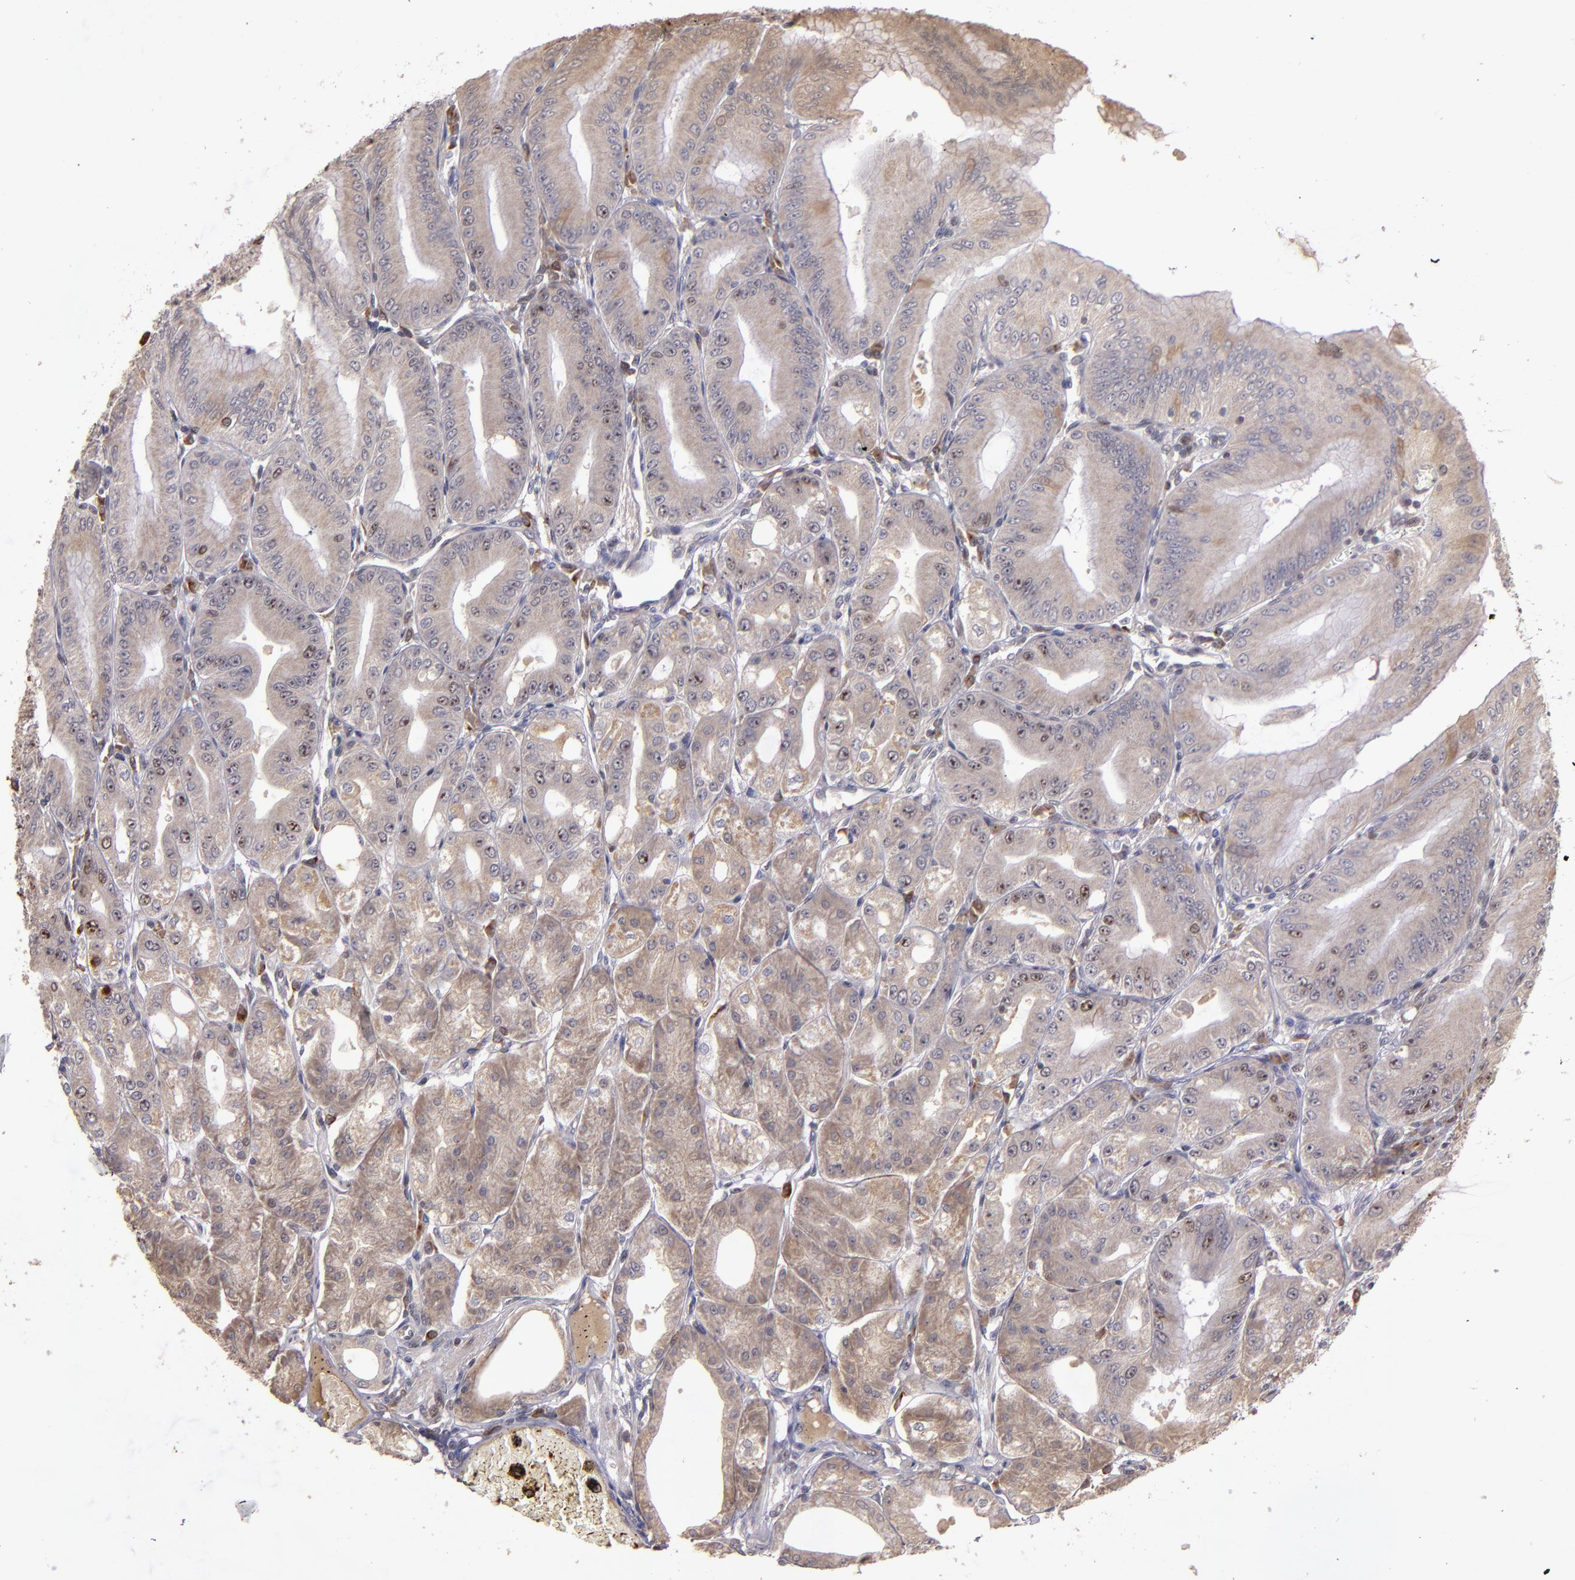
{"staining": {"intensity": "moderate", "quantity": "25%-75%", "location": "cytoplasmic/membranous,nuclear"}, "tissue": "stomach", "cell_type": "Glandular cells", "image_type": "normal", "snomed": [{"axis": "morphology", "description": "Normal tissue, NOS"}, {"axis": "topography", "description": "Stomach, lower"}], "caption": "Immunohistochemistry (IHC) histopathology image of benign stomach: human stomach stained using immunohistochemistry (IHC) displays medium levels of moderate protein expression localized specifically in the cytoplasmic/membranous,nuclear of glandular cells, appearing as a cytoplasmic/membranous,nuclear brown color.", "gene": "ABHD12B", "patient": {"sex": "male", "age": 71}}